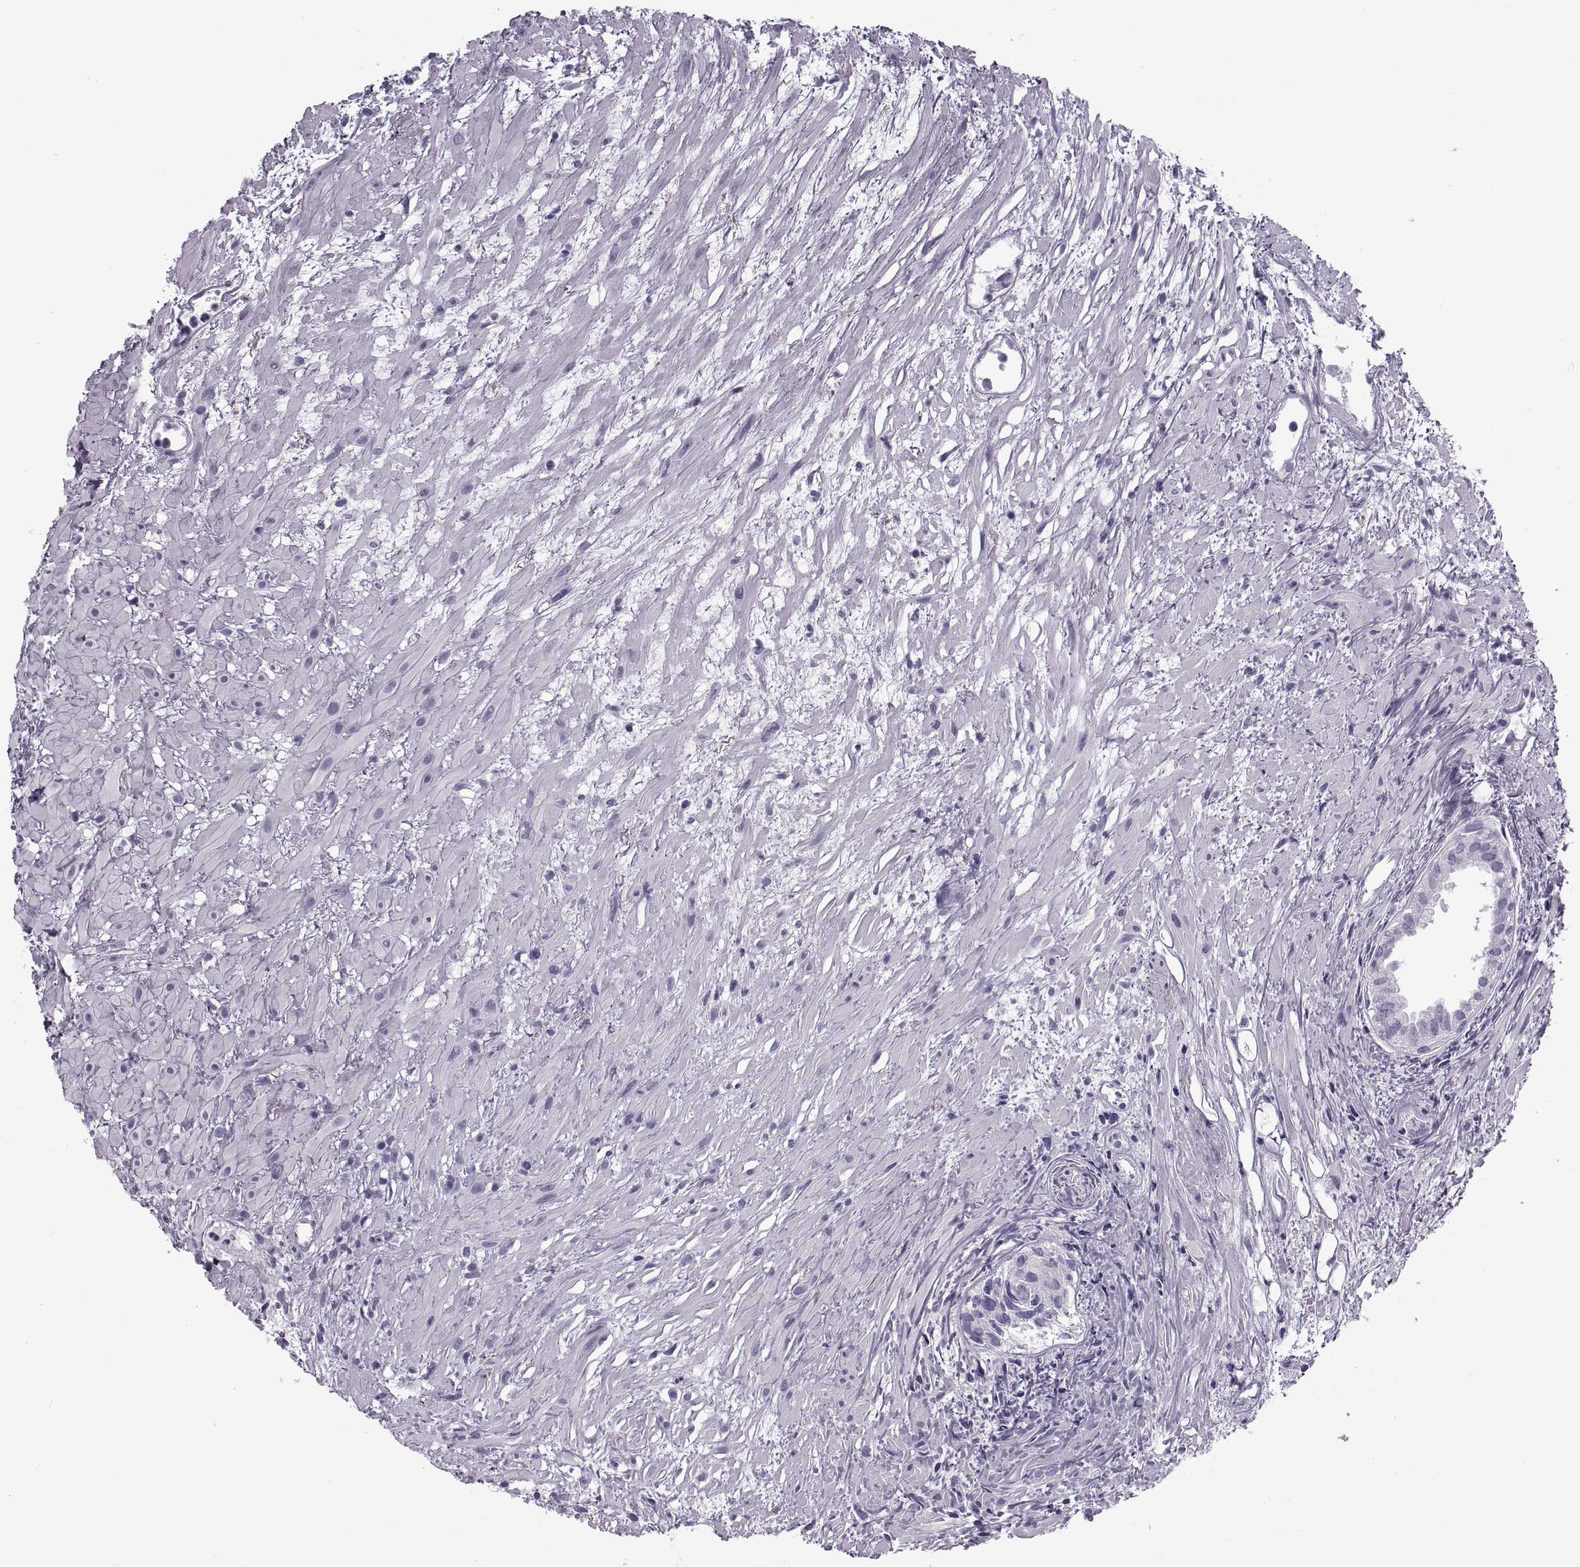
{"staining": {"intensity": "negative", "quantity": "none", "location": "none"}, "tissue": "prostate cancer", "cell_type": "Tumor cells", "image_type": "cancer", "snomed": [{"axis": "morphology", "description": "Adenocarcinoma, High grade"}, {"axis": "topography", "description": "Prostate"}], "caption": "Immunohistochemistry photomicrograph of neoplastic tissue: adenocarcinoma (high-grade) (prostate) stained with DAB exhibits no significant protein positivity in tumor cells.", "gene": "RLBP1", "patient": {"sex": "male", "age": 79}}